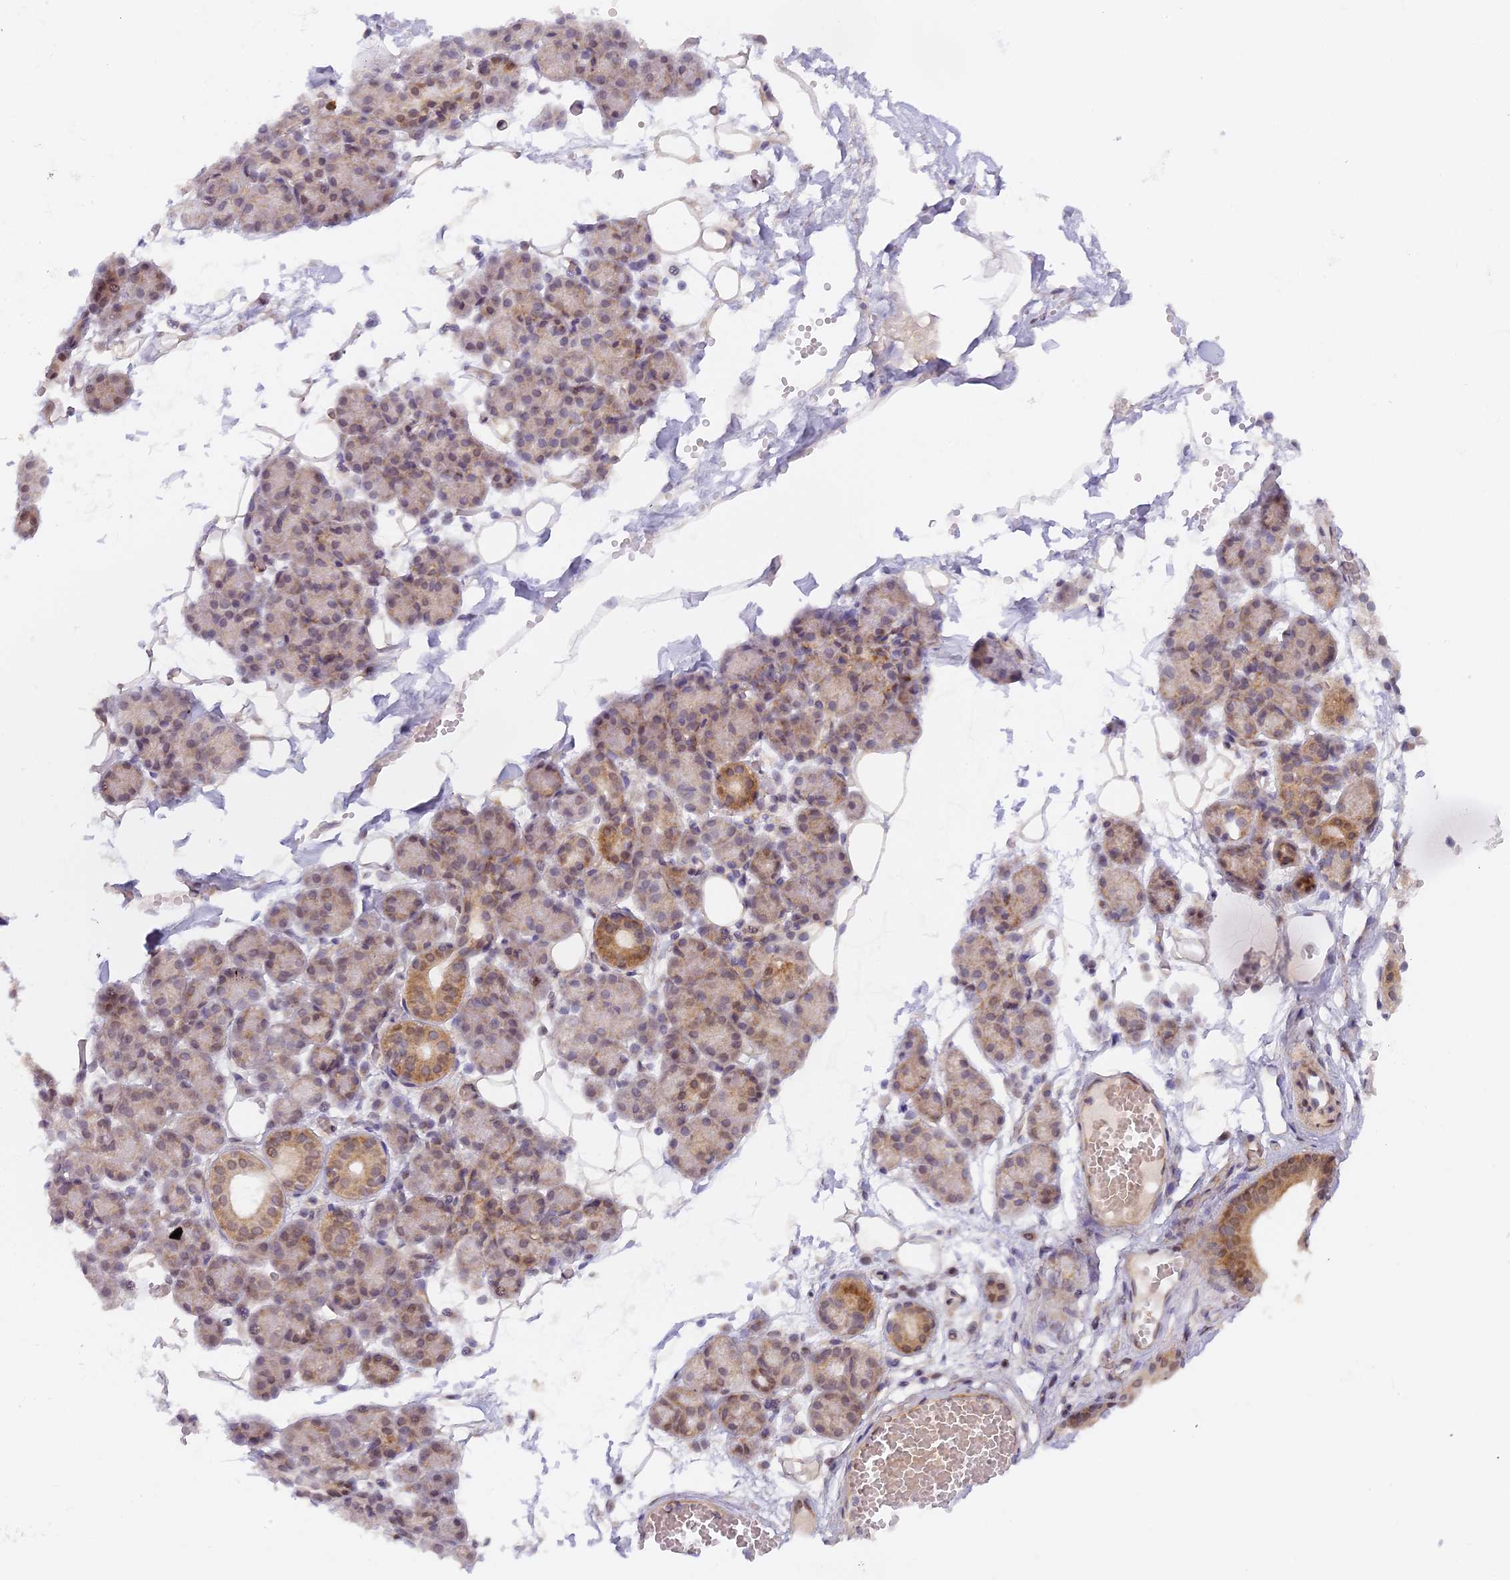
{"staining": {"intensity": "moderate", "quantity": "25%-75%", "location": "cytoplasmic/membranous,nuclear"}, "tissue": "salivary gland", "cell_type": "Glandular cells", "image_type": "normal", "snomed": [{"axis": "morphology", "description": "Normal tissue, NOS"}, {"axis": "topography", "description": "Salivary gland"}], "caption": "A histopathology image showing moderate cytoplasmic/membranous,nuclear staining in approximately 25%-75% of glandular cells in benign salivary gland, as visualized by brown immunohistochemical staining.", "gene": "MYBL2", "patient": {"sex": "male", "age": 63}}